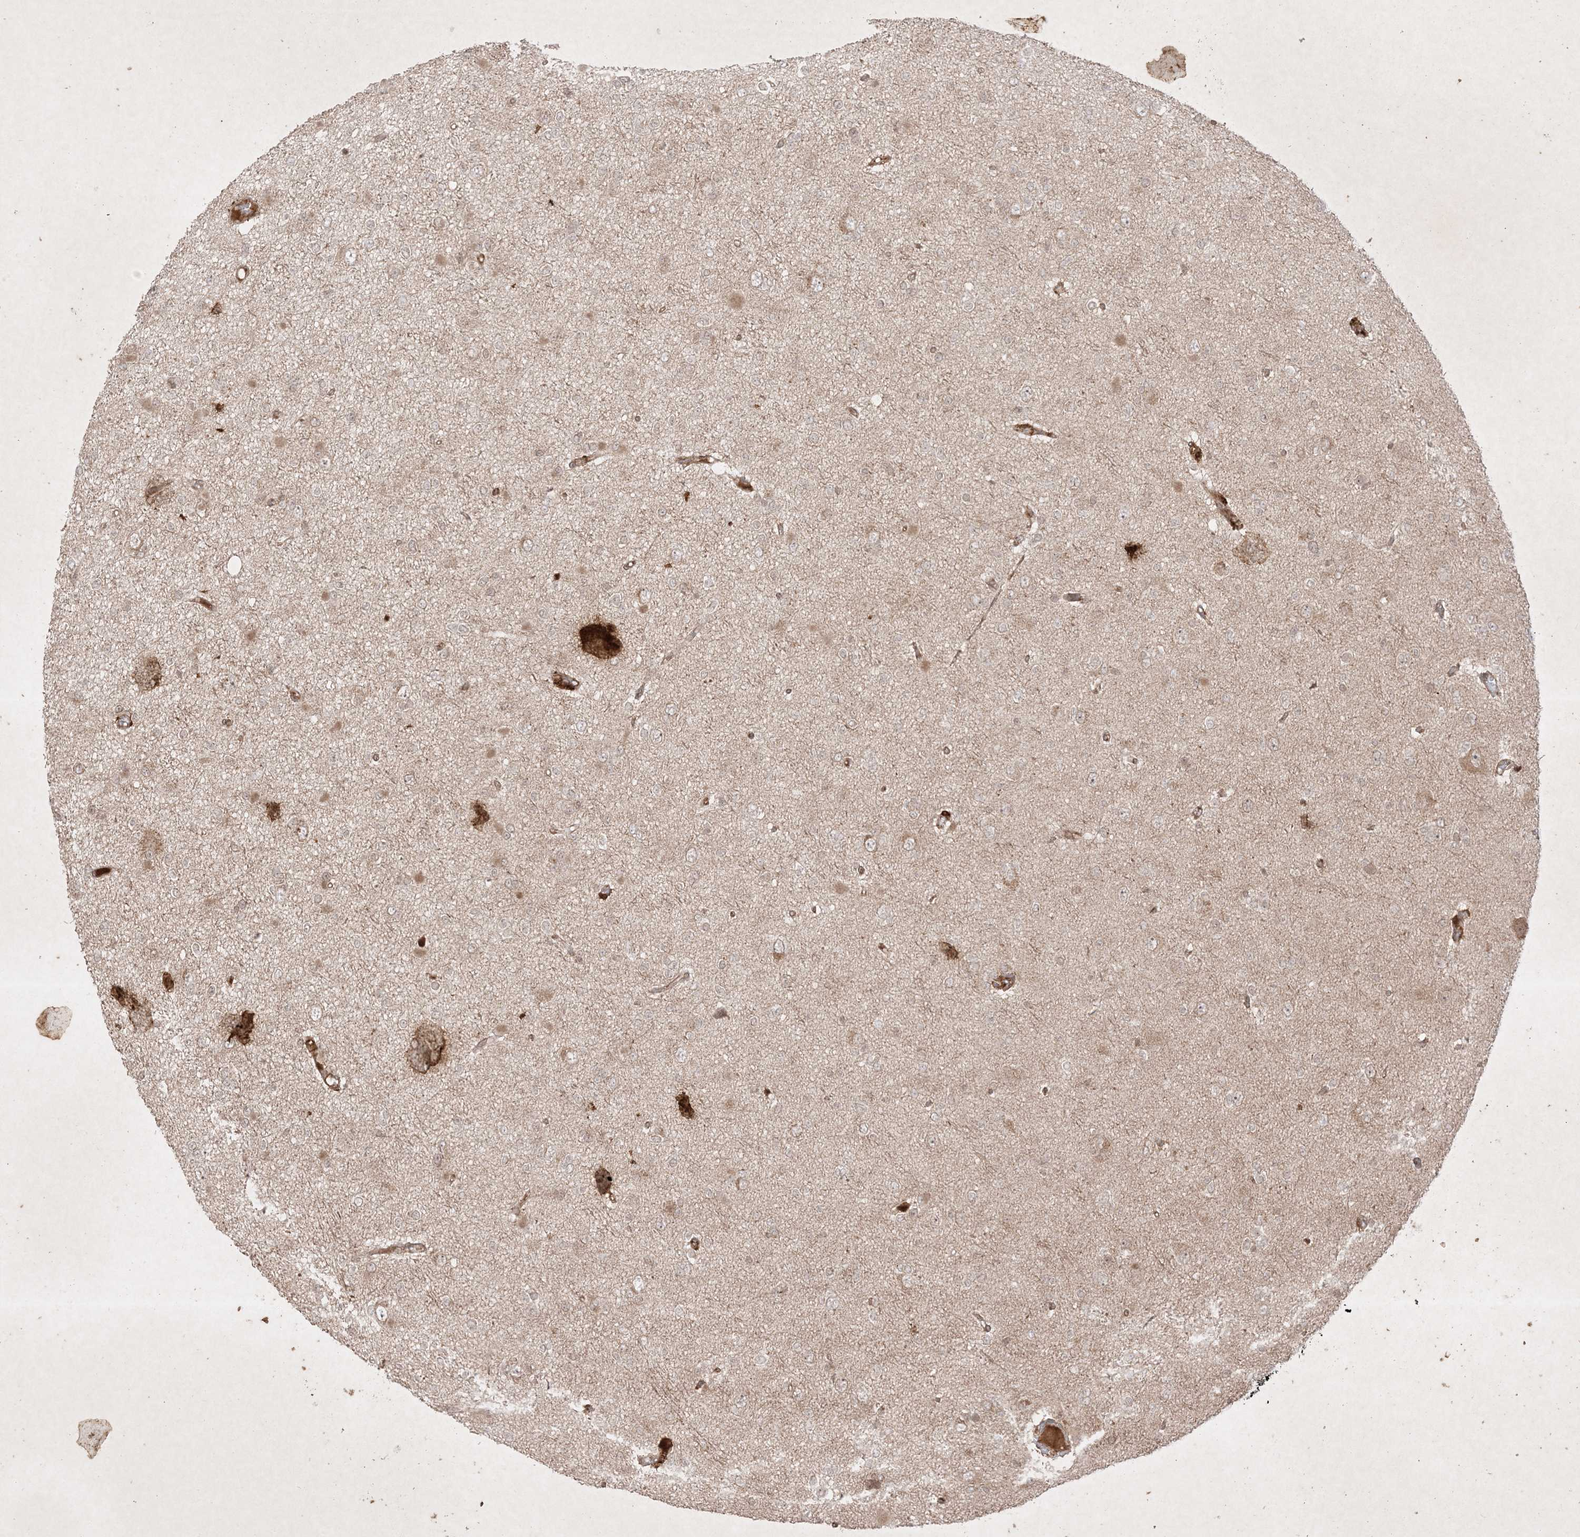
{"staining": {"intensity": "moderate", "quantity": "<25%", "location": "cytoplasmic/membranous"}, "tissue": "glioma", "cell_type": "Tumor cells", "image_type": "cancer", "snomed": [{"axis": "morphology", "description": "Glioma, malignant, Low grade"}, {"axis": "topography", "description": "Brain"}], "caption": "Glioma stained with DAB (3,3'-diaminobenzidine) immunohistochemistry shows low levels of moderate cytoplasmic/membranous positivity in approximately <25% of tumor cells. The staining is performed using DAB brown chromogen to label protein expression. The nuclei are counter-stained blue using hematoxylin.", "gene": "PTK6", "patient": {"sex": "female", "age": 22}}